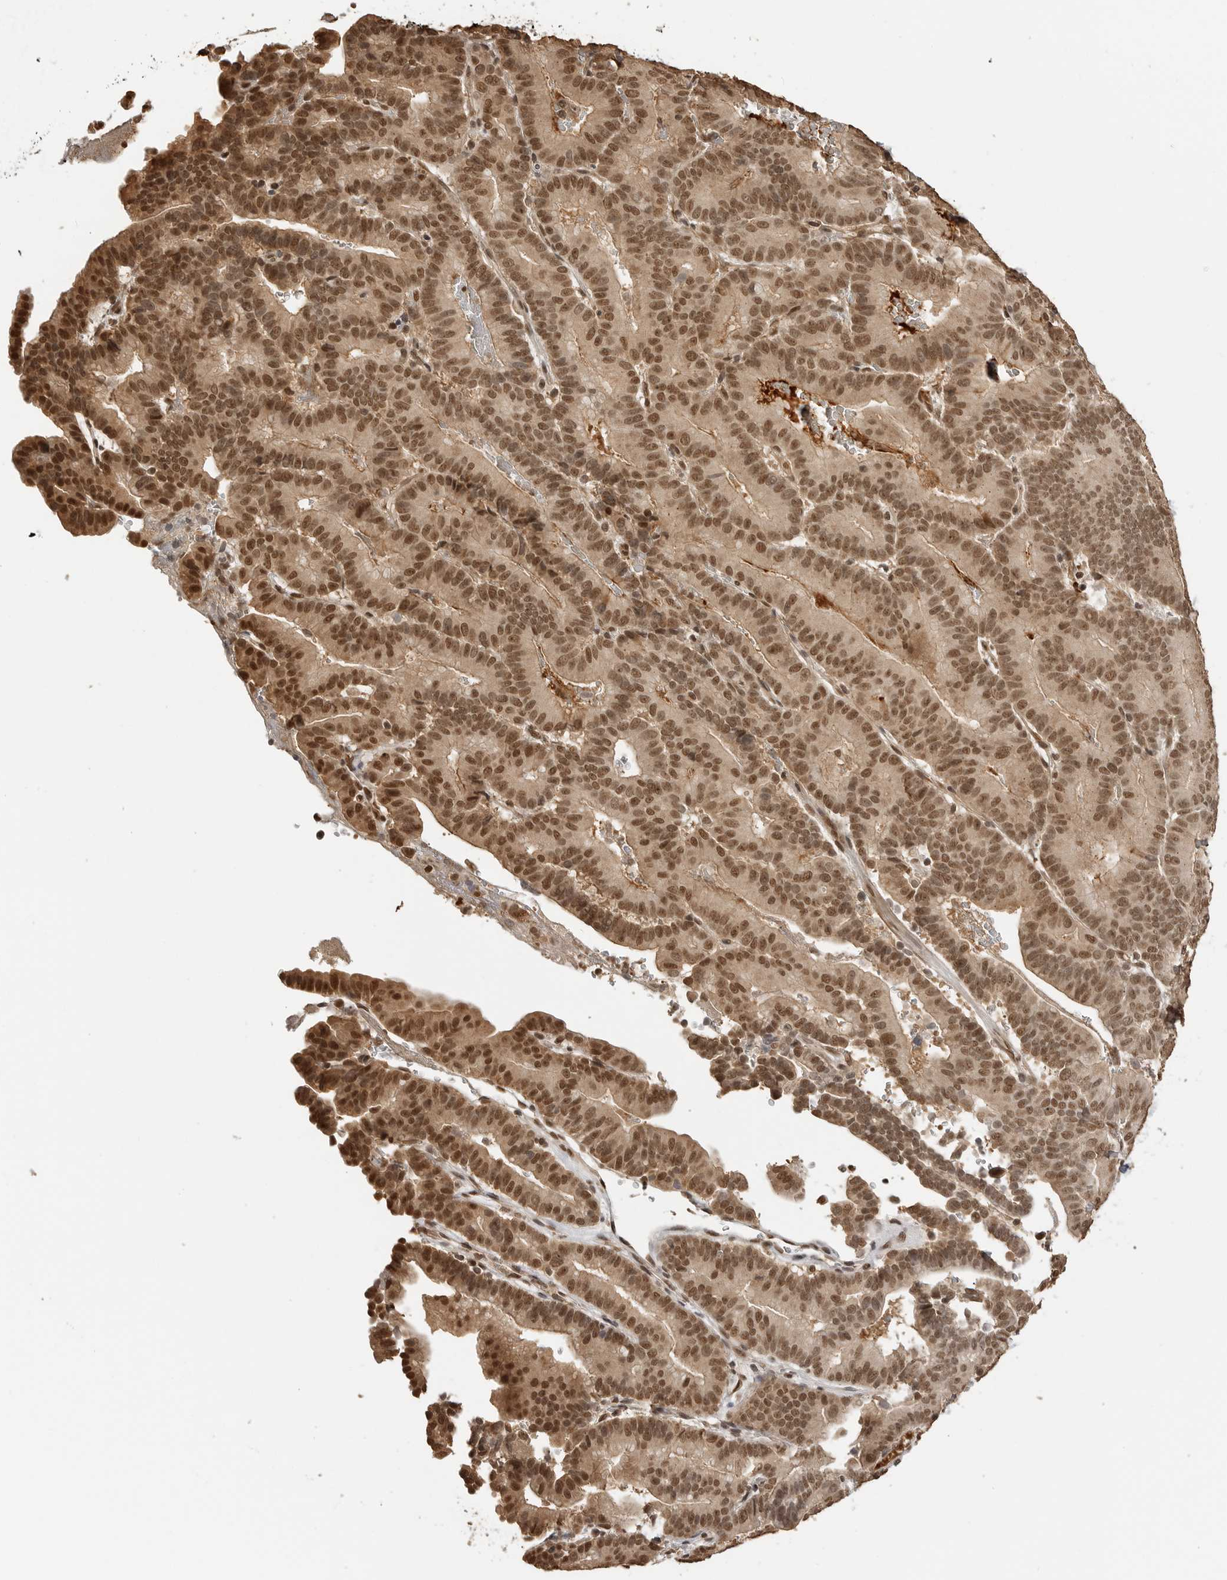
{"staining": {"intensity": "moderate", "quantity": ">75%", "location": "nuclear"}, "tissue": "liver cancer", "cell_type": "Tumor cells", "image_type": "cancer", "snomed": [{"axis": "morphology", "description": "Cholangiocarcinoma"}, {"axis": "topography", "description": "Liver"}], "caption": "This histopathology image shows IHC staining of liver cancer (cholangiocarcinoma), with medium moderate nuclear staining in about >75% of tumor cells.", "gene": "CLOCK", "patient": {"sex": "female", "age": 75}}